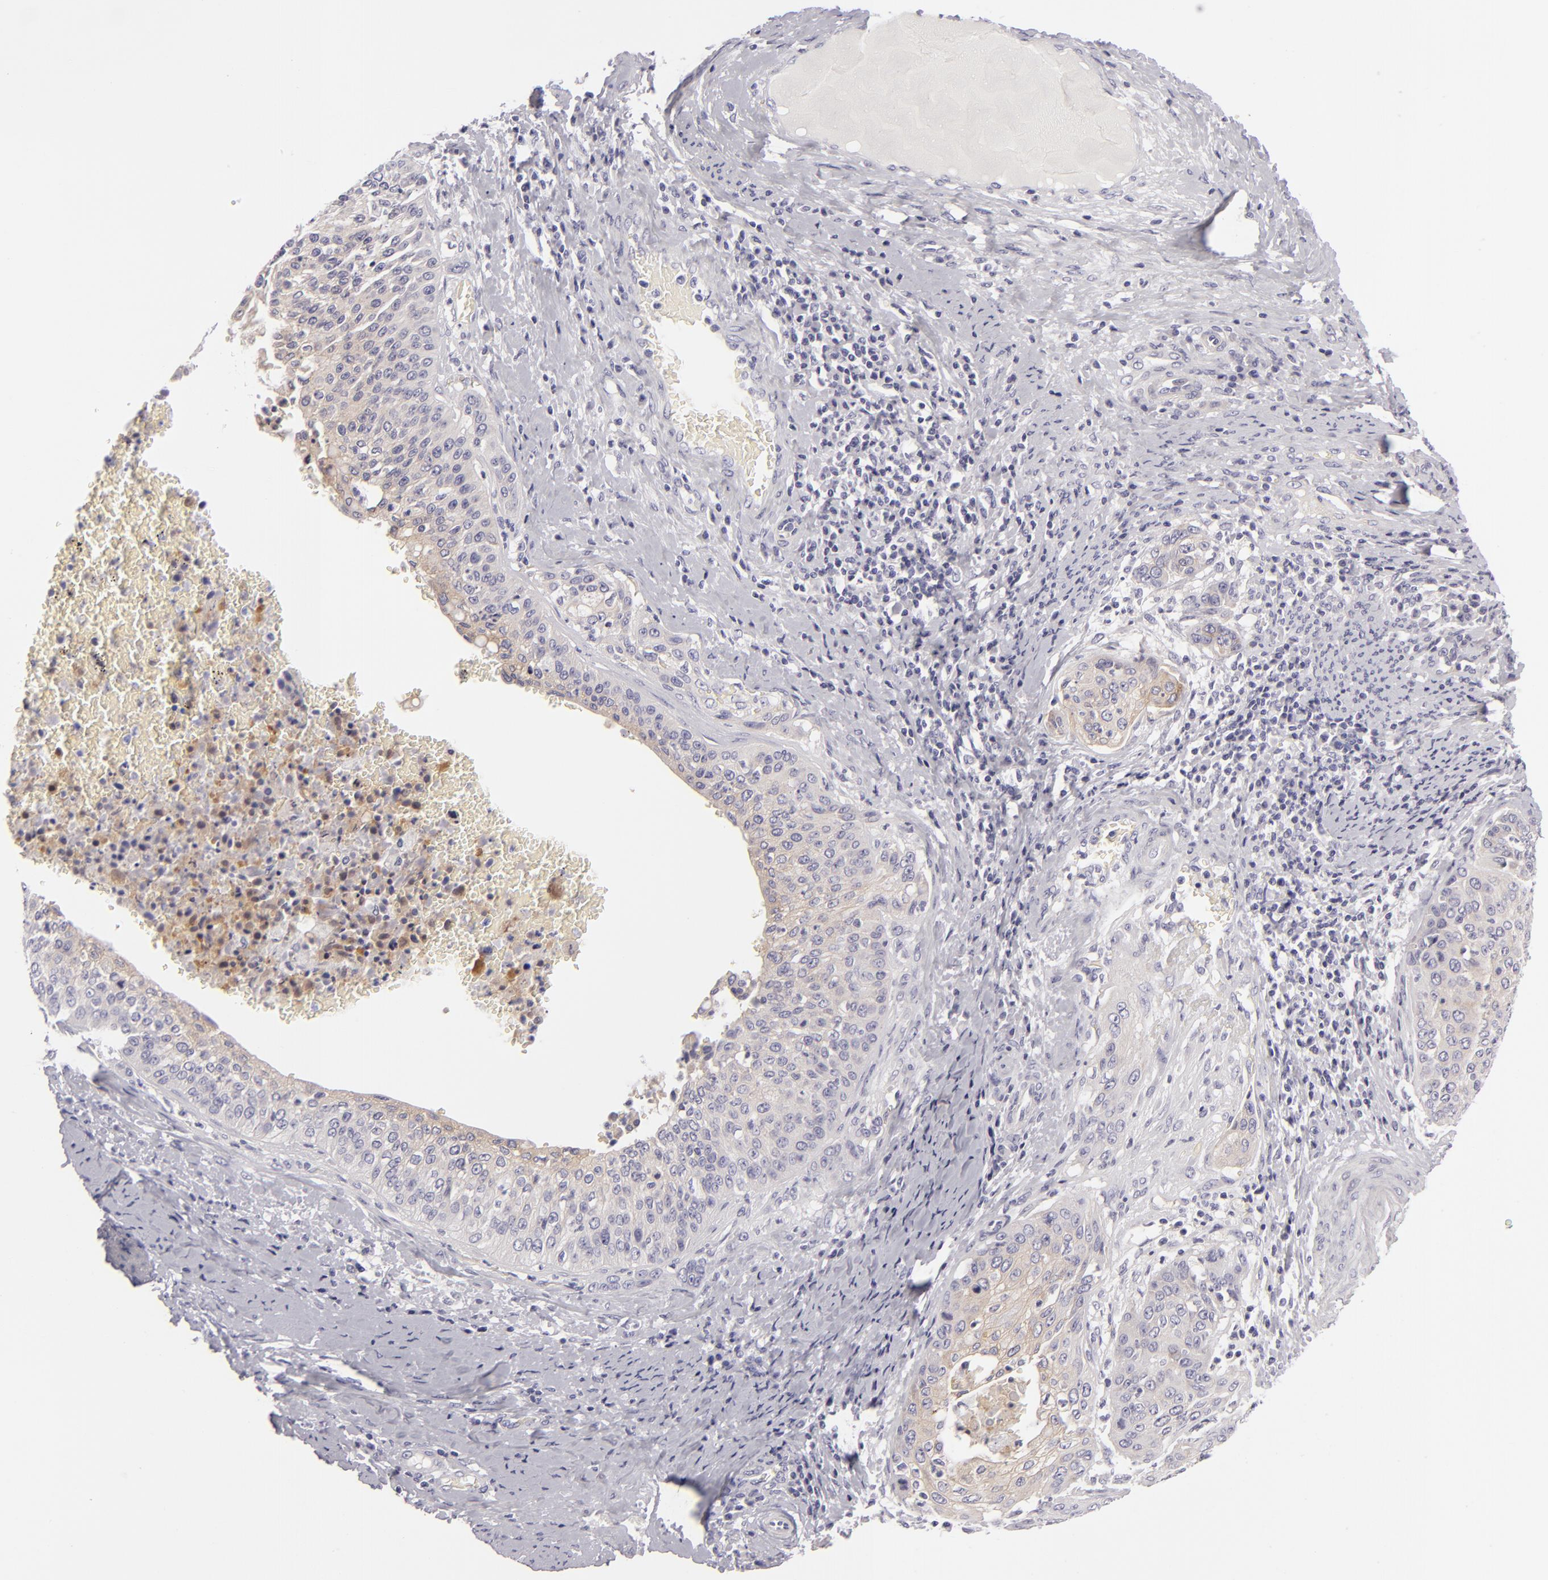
{"staining": {"intensity": "weak", "quantity": "25%-75%", "location": "cytoplasmic/membranous"}, "tissue": "cervical cancer", "cell_type": "Tumor cells", "image_type": "cancer", "snomed": [{"axis": "morphology", "description": "Squamous cell carcinoma, NOS"}, {"axis": "topography", "description": "Cervix"}], "caption": "Immunohistochemistry (IHC) of human cervical cancer (squamous cell carcinoma) demonstrates low levels of weak cytoplasmic/membranous positivity in about 25%-75% of tumor cells.", "gene": "DLG4", "patient": {"sex": "female", "age": 41}}